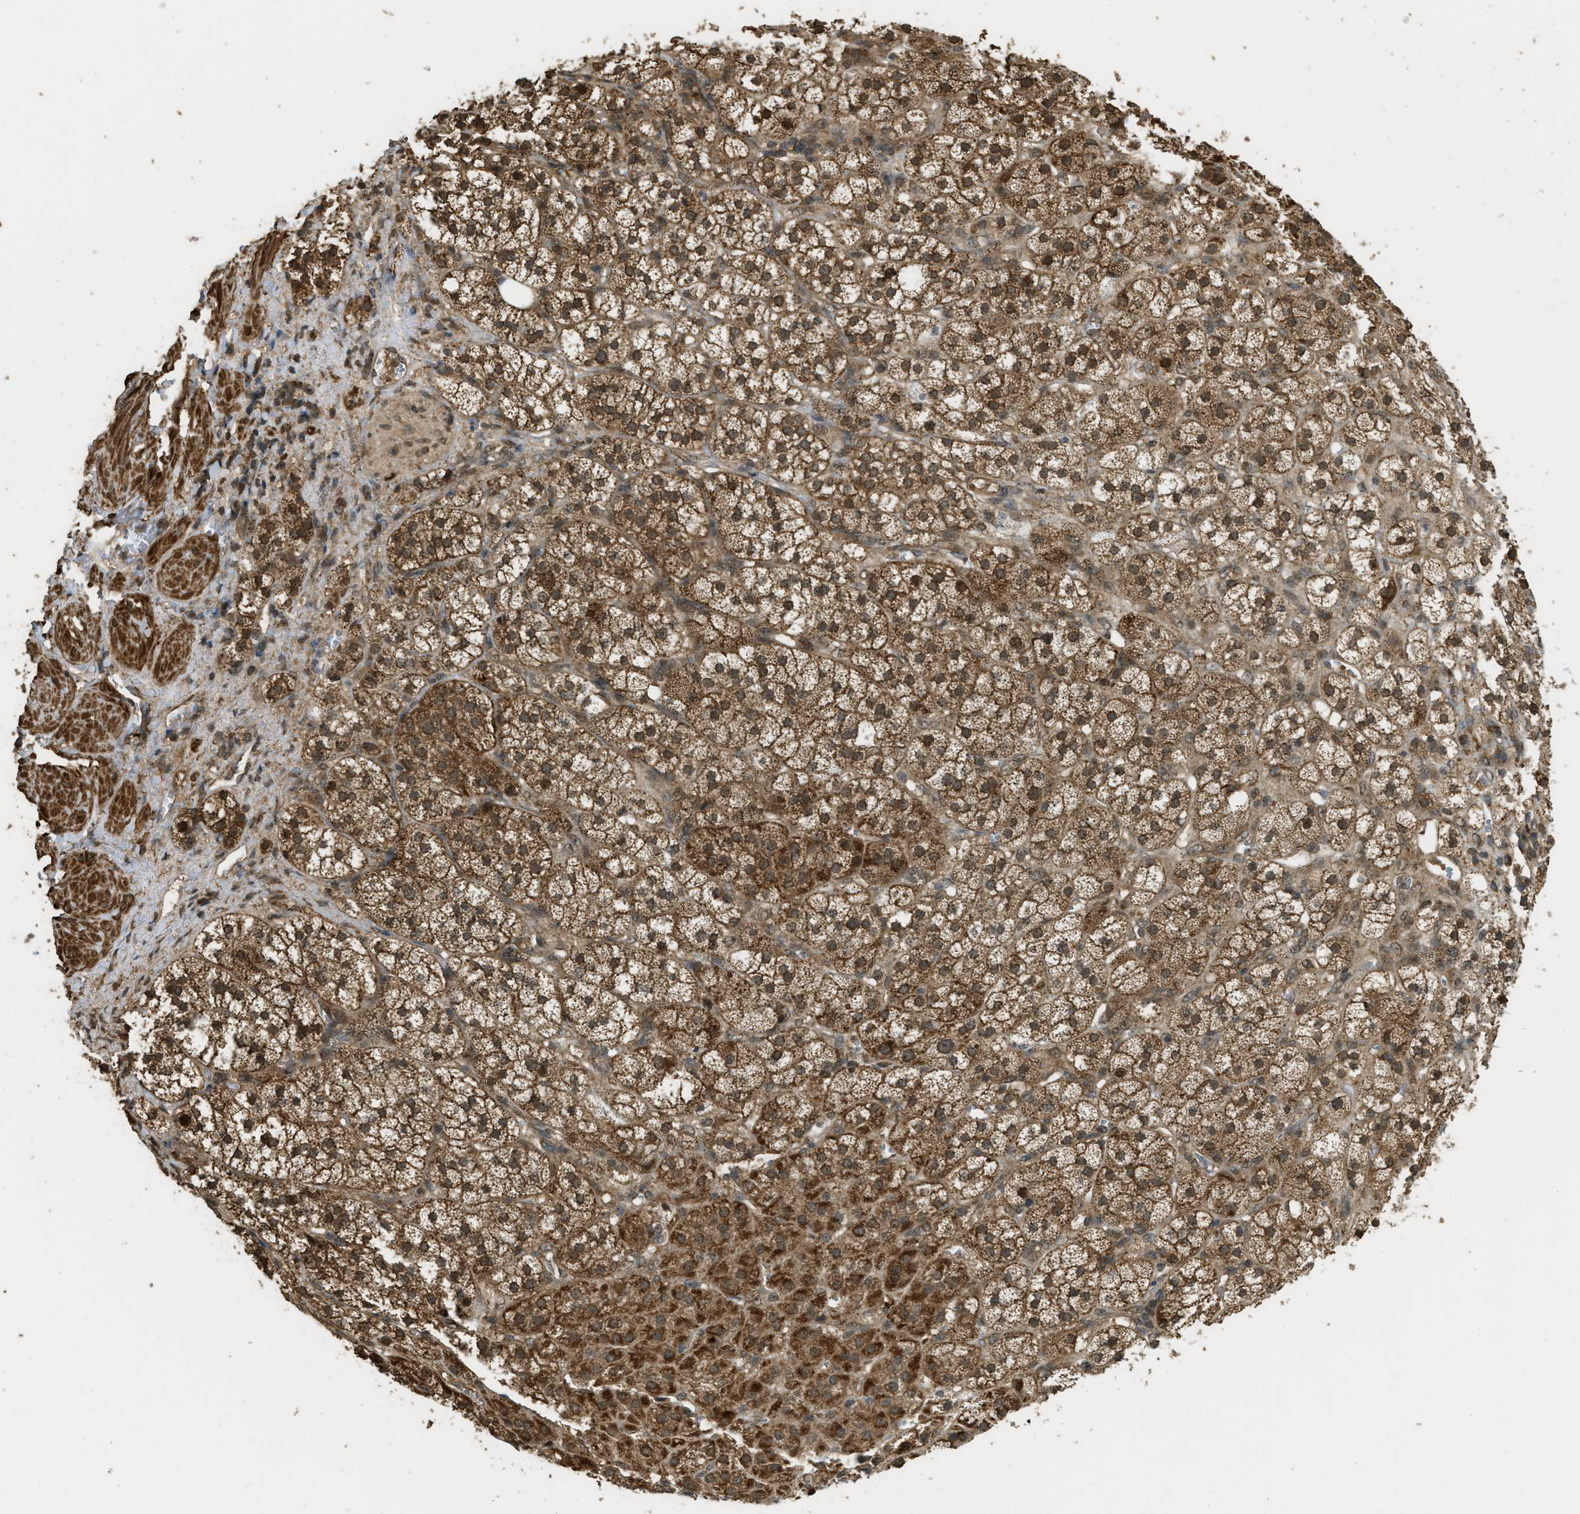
{"staining": {"intensity": "strong", "quantity": ">75%", "location": "cytoplasmic/membranous"}, "tissue": "adrenal gland", "cell_type": "Glandular cells", "image_type": "normal", "snomed": [{"axis": "morphology", "description": "Normal tissue, NOS"}, {"axis": "topography", "description": "Adrenal gland"}], "caption": "Glandular cells exhibit strong cytoplasmic/membranous expression in about >75% of cells in benign adrenal gland.", "gene": "CTPS1", "patient": {"sex": "male", "age": 56}}